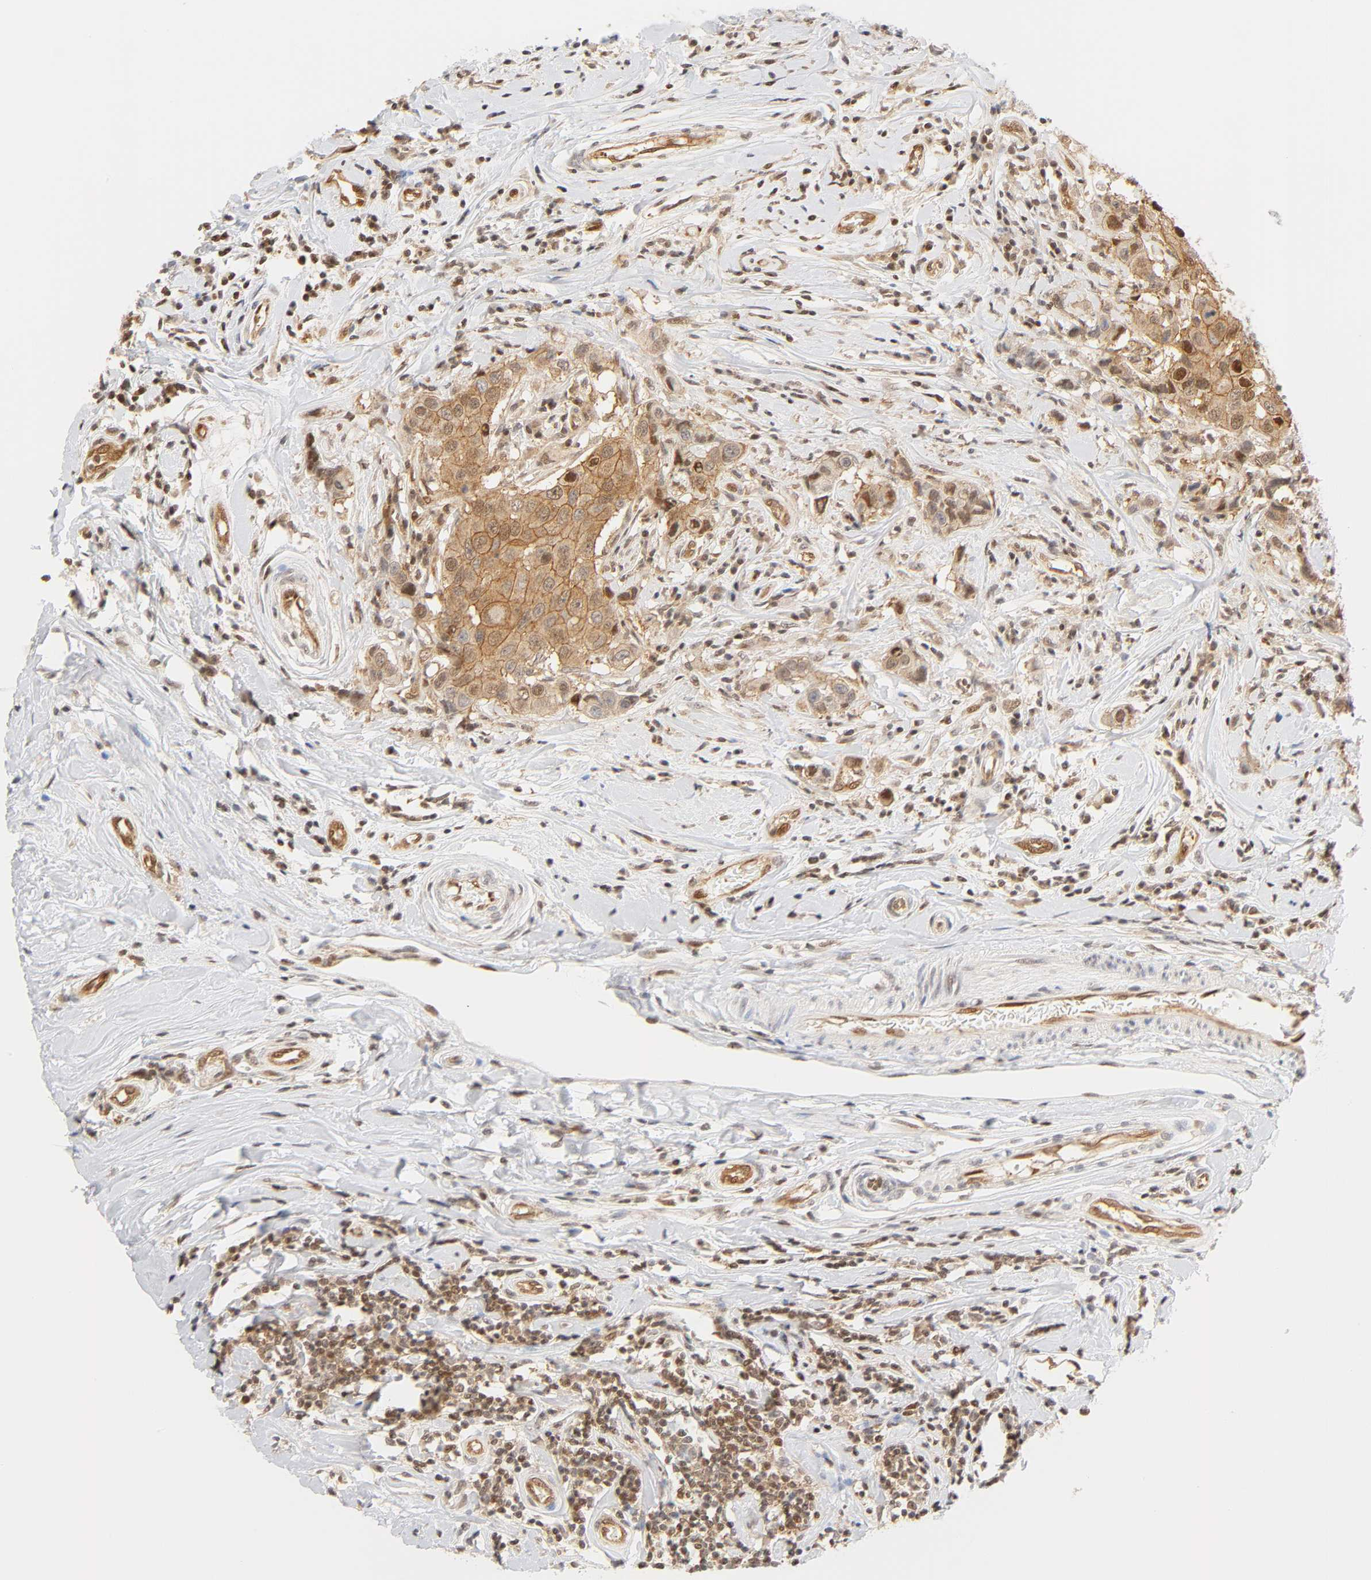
{"staining": {"intensity": "moderate", "quantity": ">75%", "location": "cytoplasmic/membranous,nuclear"}, "tissue": "breast cancer", "cell_type": "Tumor cells", "image_type": "cancer", "snomed": [{"axis": "morphology", "description": "Duct carcinoma"}, {"axis": "topography", "description": "Breast"}], "caption": "Breast cancer stained for a protein shows moderate cytoplasmic/membranous and nuclear positivity in tumor cells. (DAB (3,3'-diaminobenzidine) = brown stain, brightfield microscopy at high magnification).", "gene": "CDC37", "patient": {"sex": "female", "age": 27}}